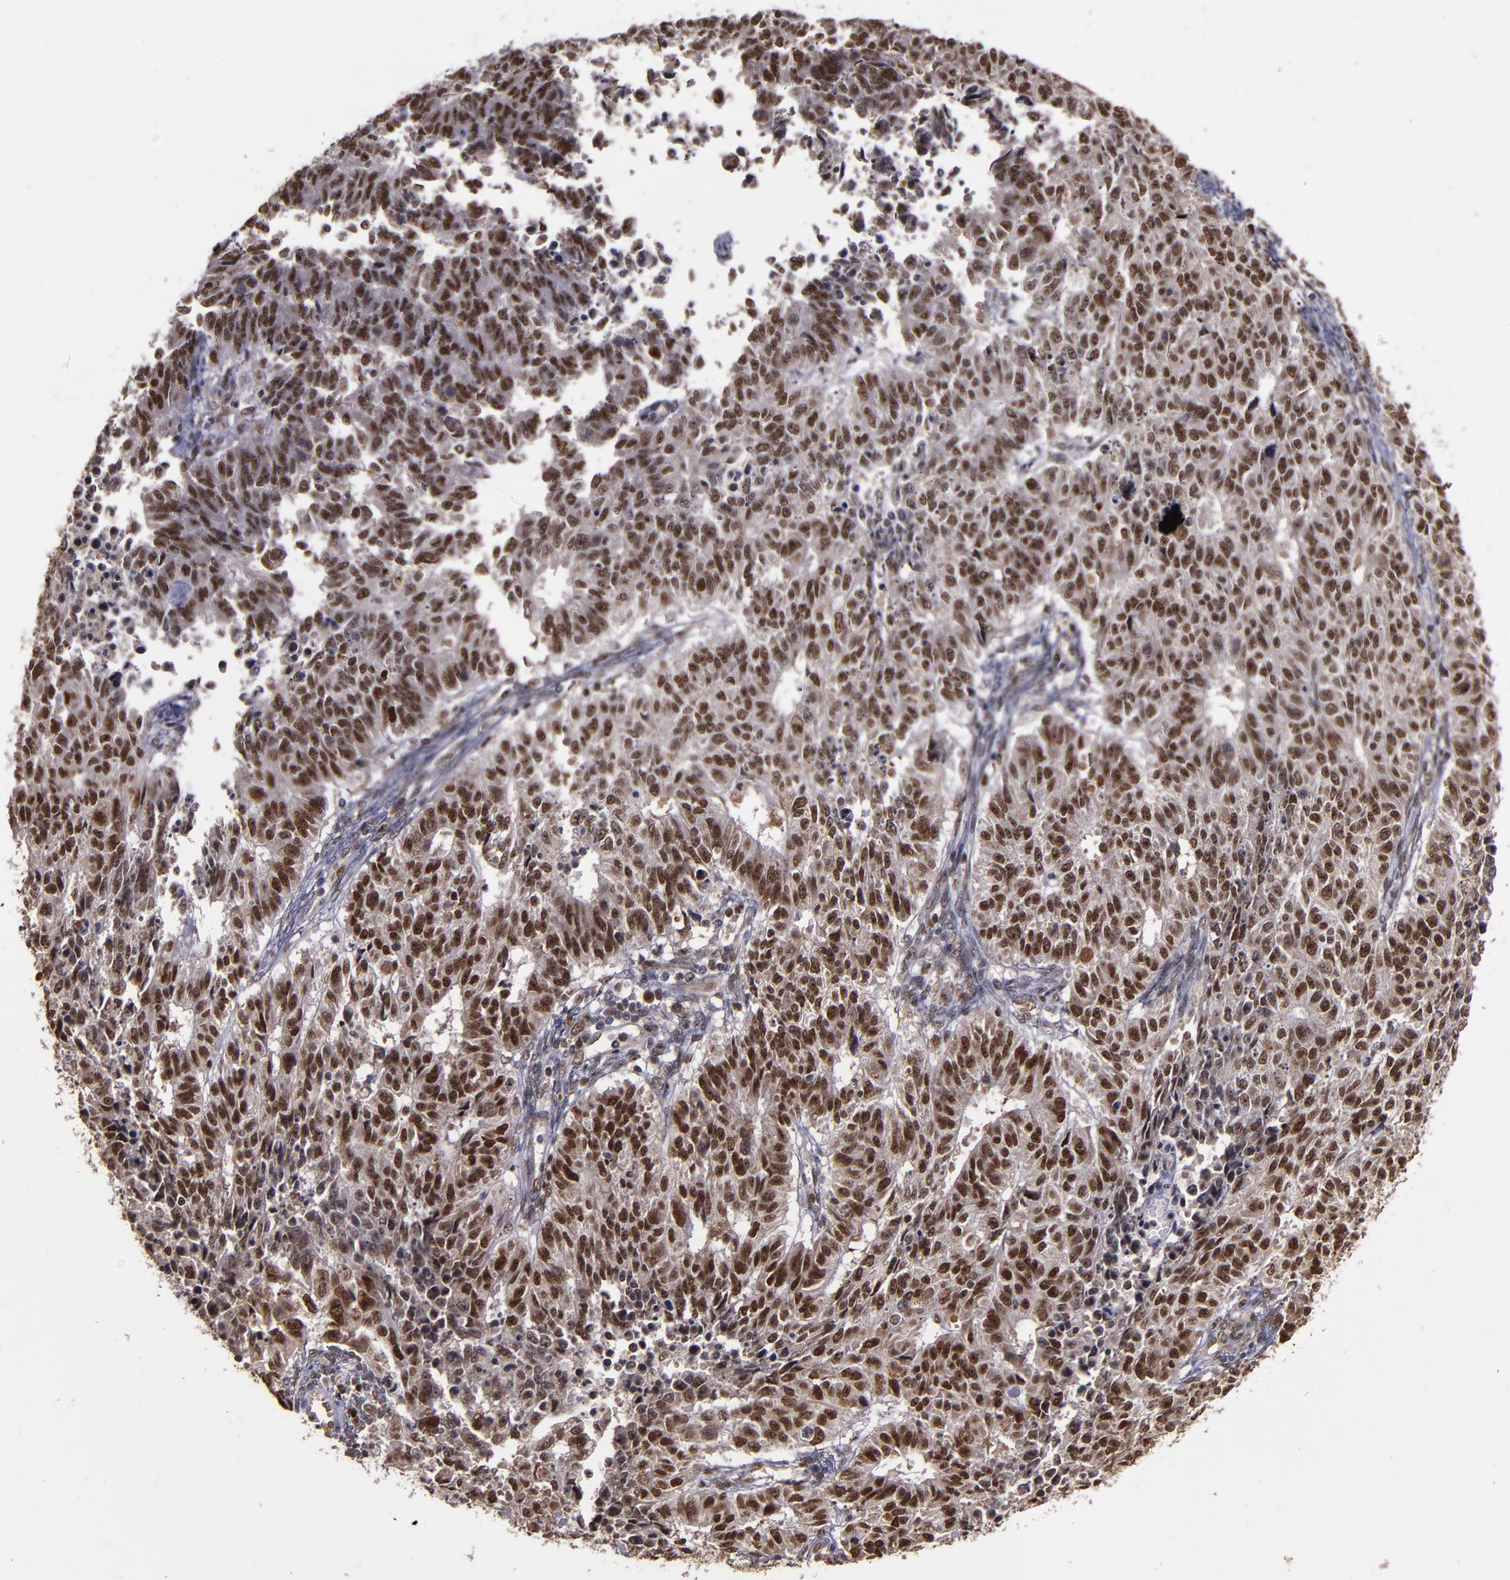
{"staining": {"intensity": "strong", "quantity": ">75%", "location": "nuclear"}, "tissue": "endometrial cancer", "cell_type": "Tumor cells", "image_type": "cancer", "snomed": [{"axis": "morphology", "description": "Adenocarcinoma, NOS"}, {"axis": "topography", "description": "Endometrium"}], "caption": "This is a photomicrograph of IHC staining of endometrial adenocarcinoma, which shows strong positivity in the nuclear of tumor cells.", "gene": "CHEK2", "patient": {"sex": "female", "age": 42}}